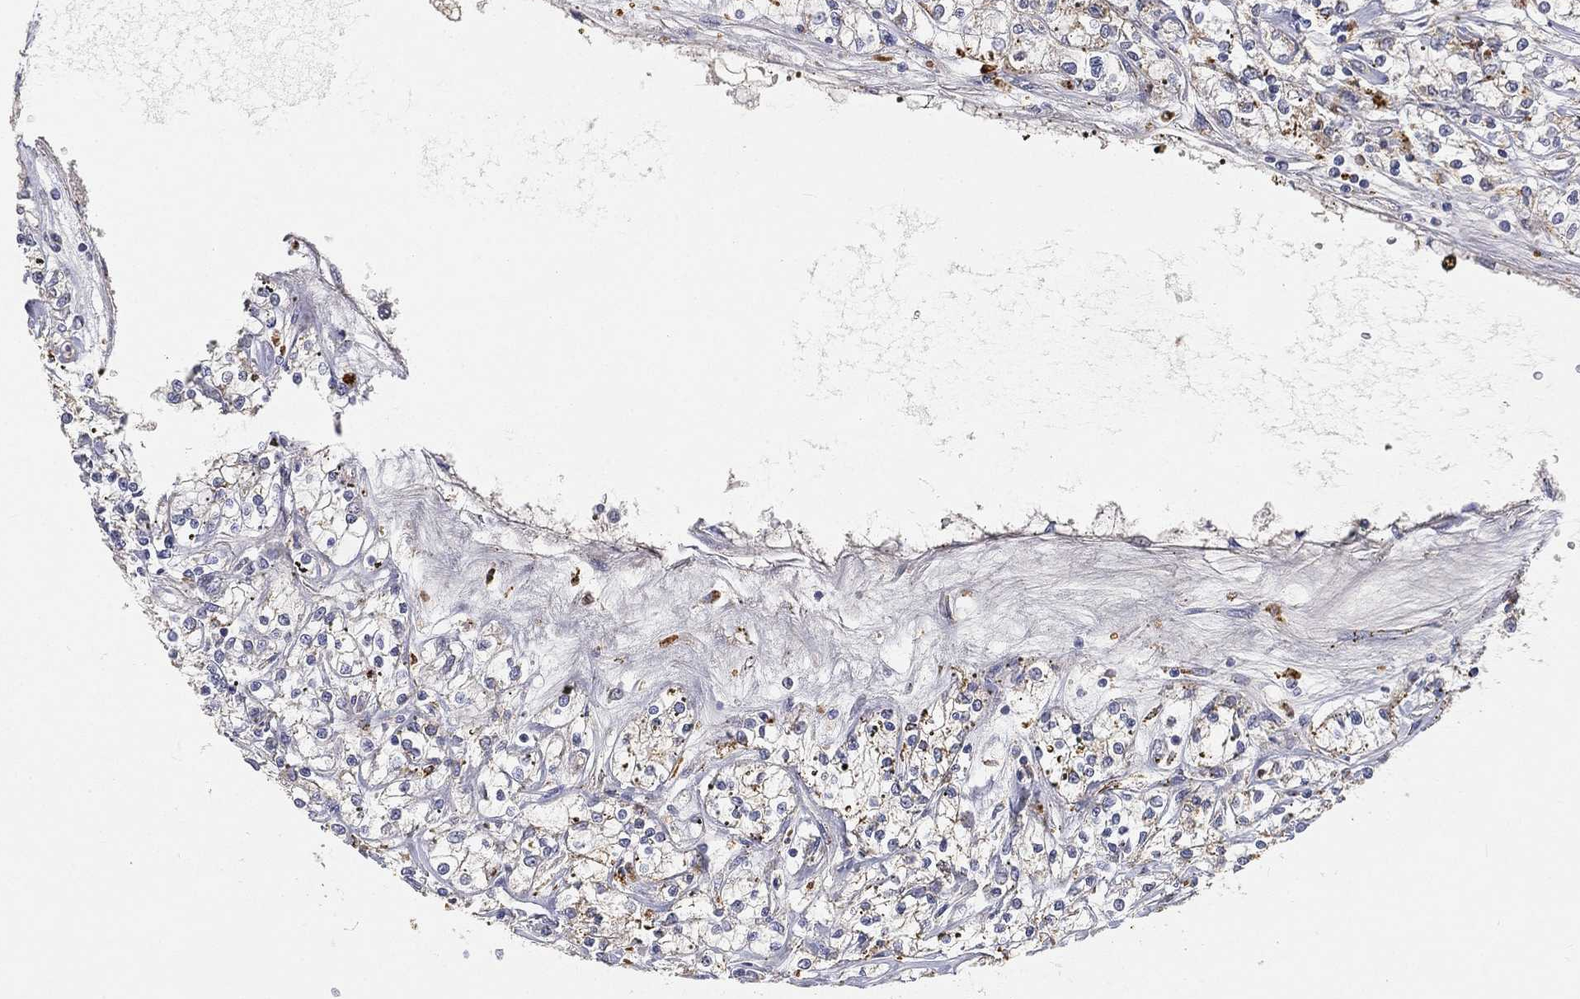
{"staining": {"intensity": "moderate", "quantity": "<25%", "location": "cytoplasmic/membranous"}, "tissue": "renal cancer", "cell_type": "Tumor cells", "image_type": "cancer", "snomed": [{"axis": "morphology", "description": "Adenocarcinoma, NOS"}, {"axis": "topography", "description": "Kidney"}], "caption": "Approximately <25% of tumor cells in human renal adenocarcinoma display moderate cytoplasmic/membranous protein positivity as visualized by brown immunohistochemical staining.", "gene": "CTSL", "patient": {"sex": "female", "age": 59}}